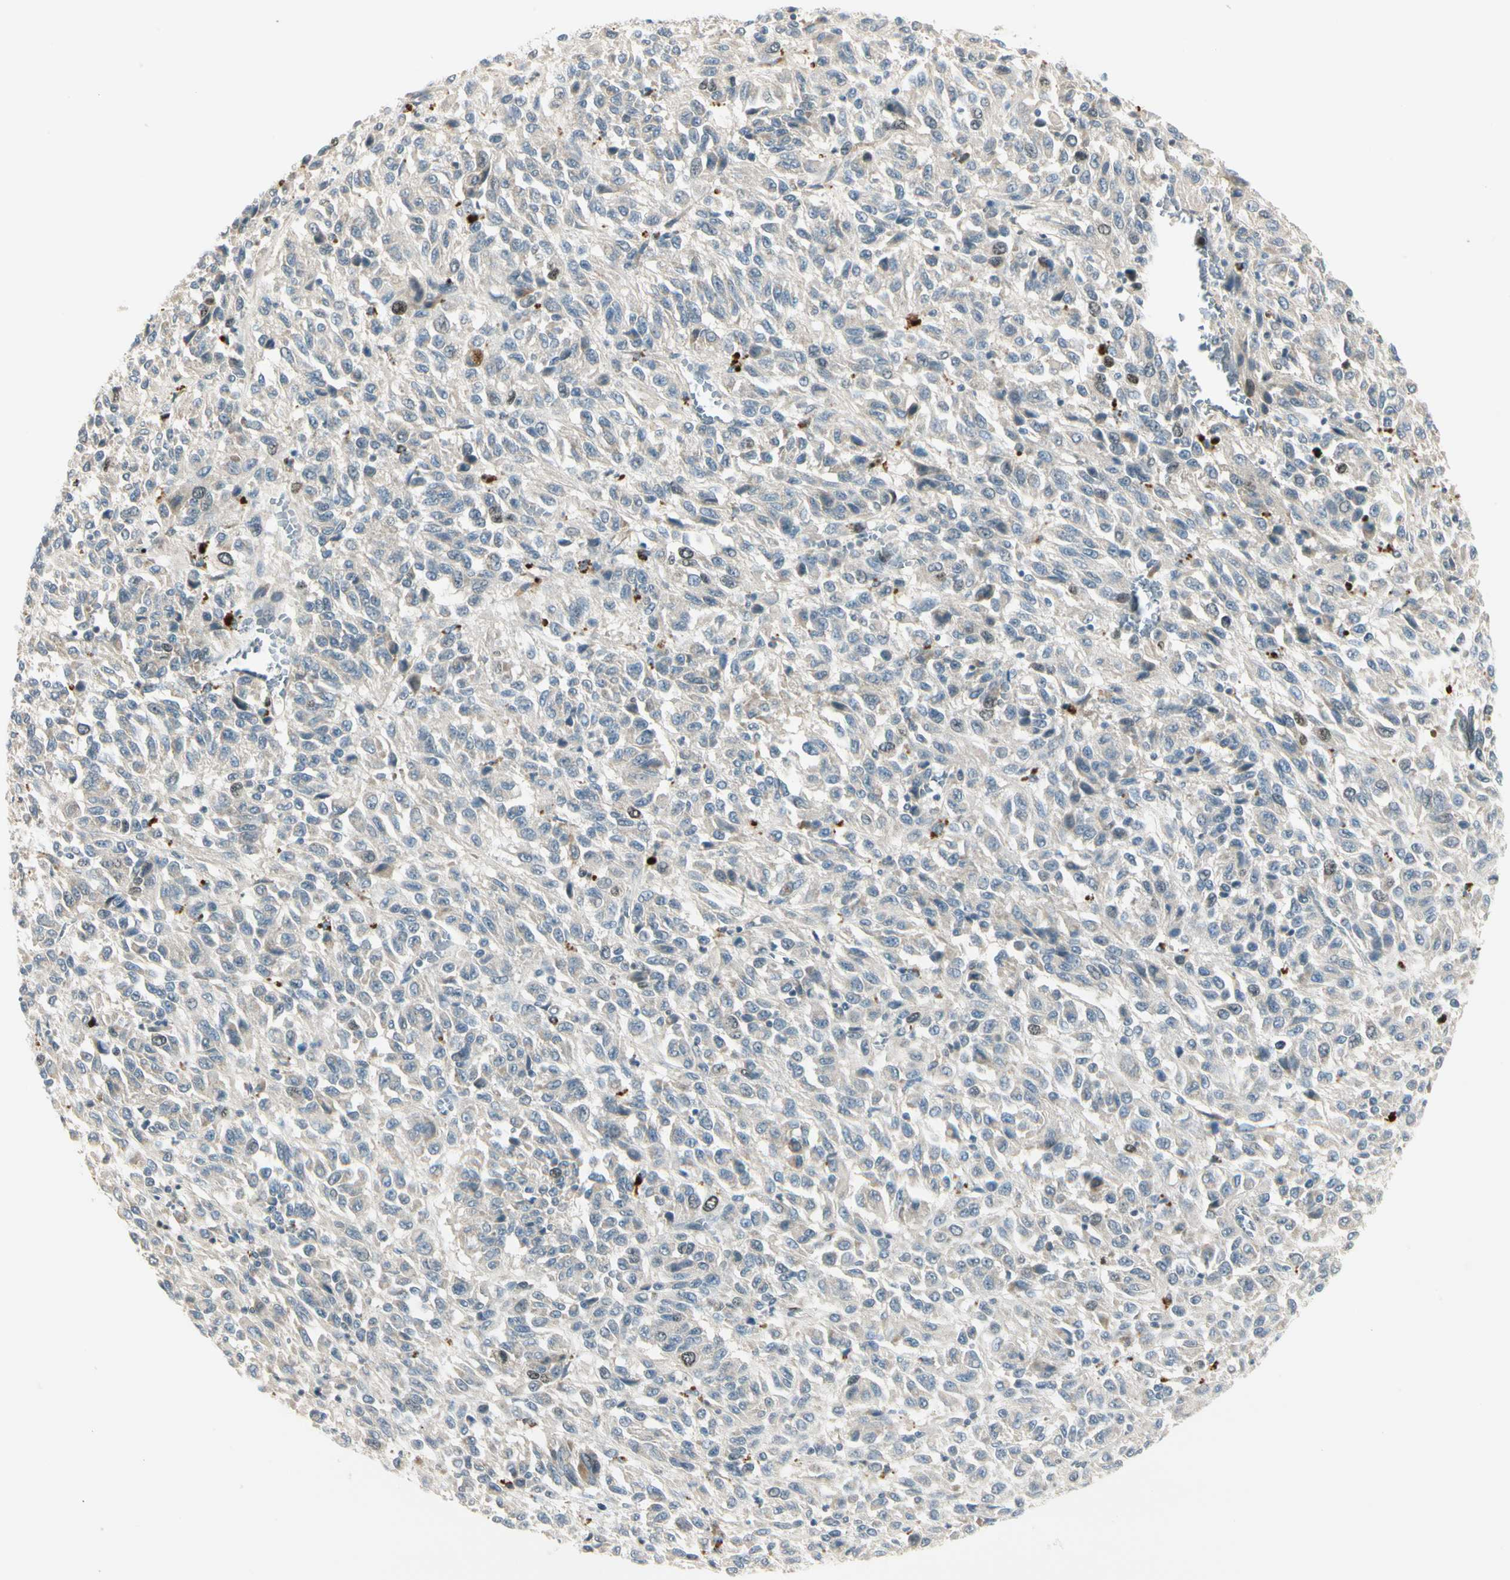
{"staining": {"intensity": "negative", "quantity": "none", "location": "none"}, "tissue": "melanoma", "cell_type": "Tumor cells", "image_type": "cancer", "snomed": [{"axis": "morphology", "description": "Malignant melanoma, Metastatic site"}, {"axis": "topography", "description": "Lung"}], "caption": "High magnification brightfield microscopy of melanoma stained with DAB (3,3'-diaminobenzidine) (brown) and counterstained with hematoxylin (blue): tumor cells show no significant expression.", "gene": "PITX1", "patient": {"sex": "male", "age": 64}}